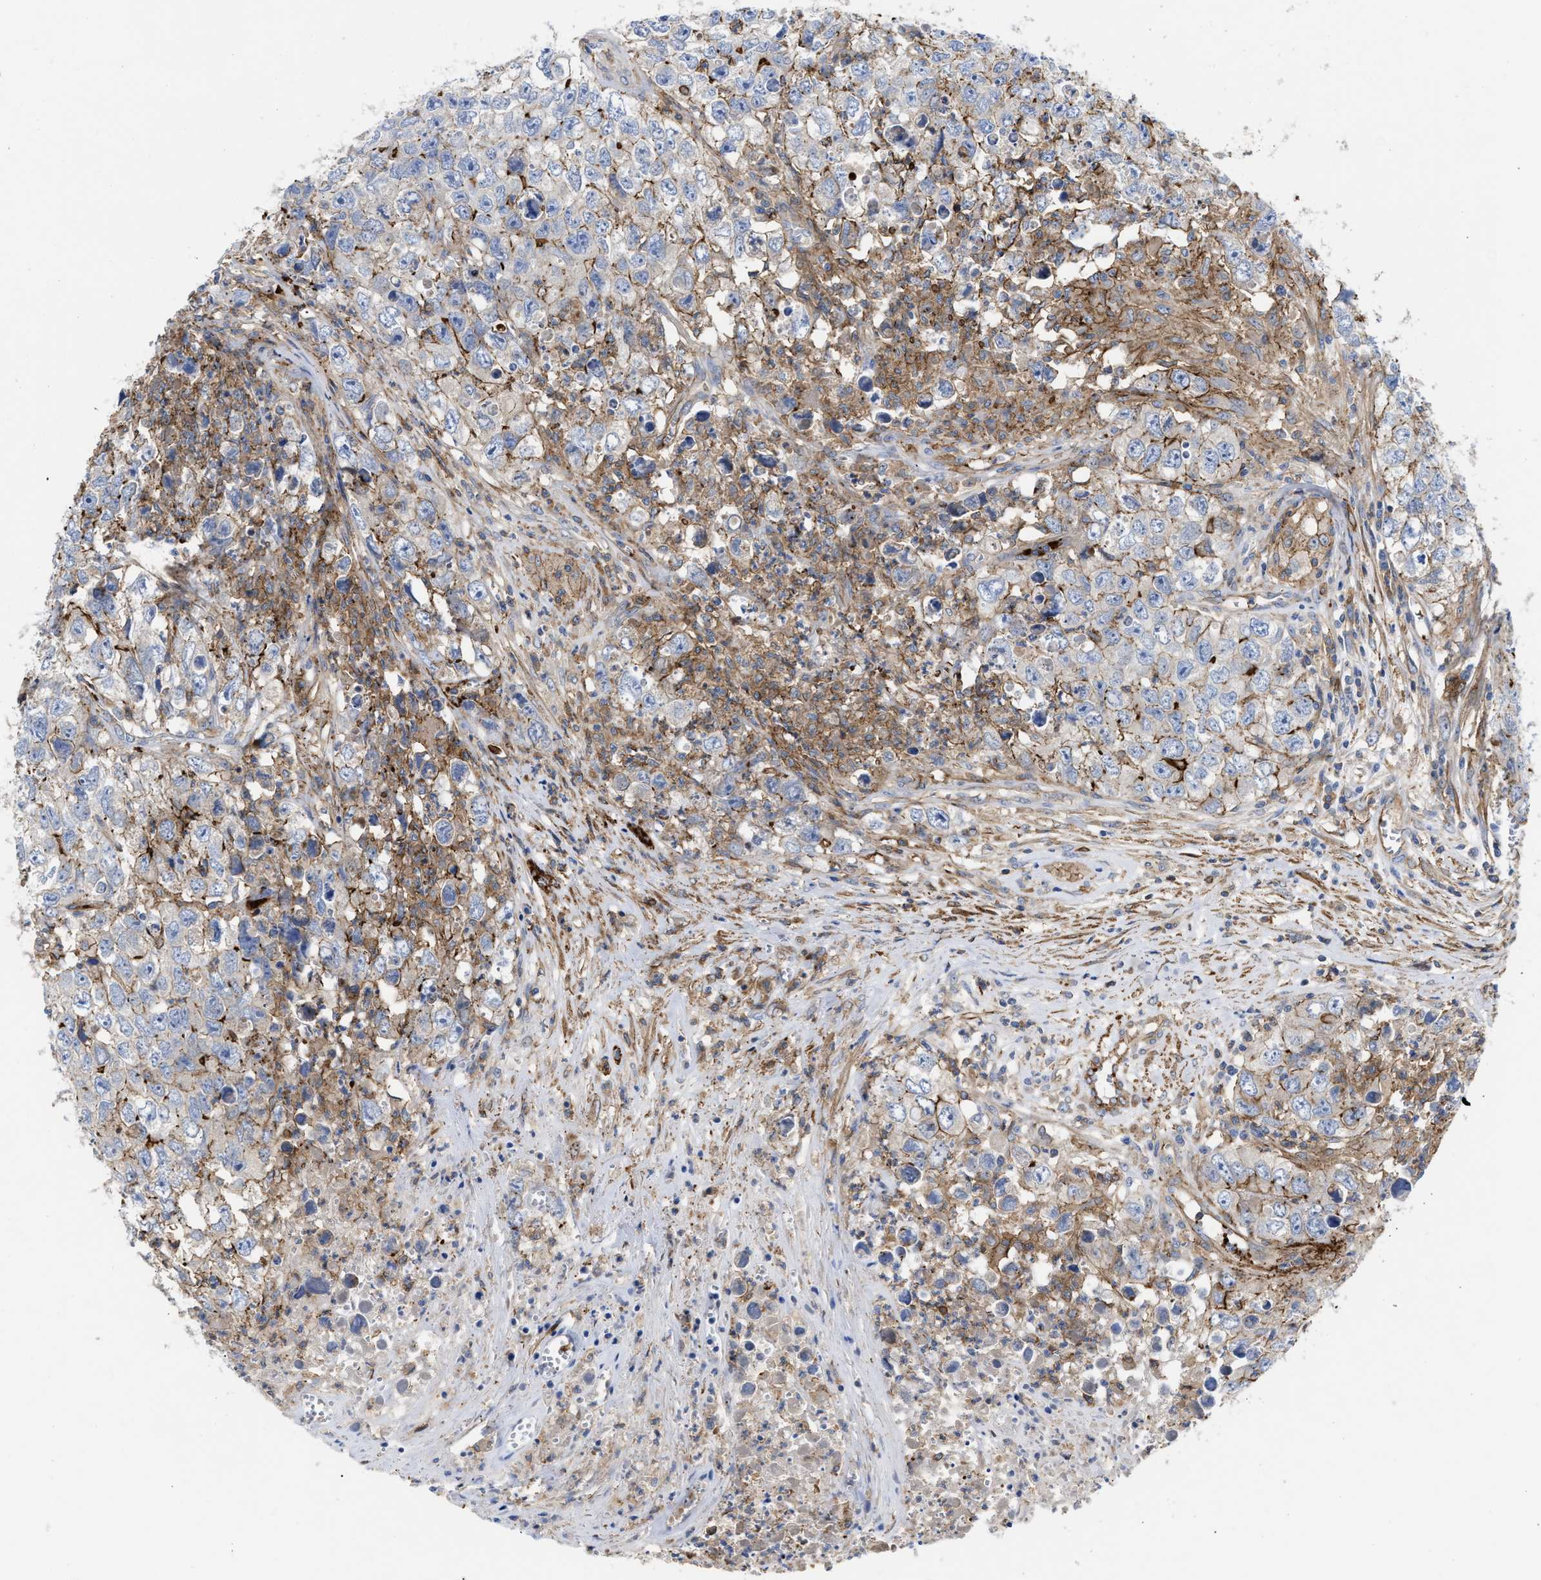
{"staining": {"intensity": "negative", "quantity": "none", "location": "none"}, "tissue": "testis cancer", "cell_type": "Tumor cells", "image_type": "cancer", "snomed": [{"axis": "morphology", "description": "Seminoma, NOS"}, {"axis": "morphology", "description": "Carcinoma, Embryonal, NOS"}, {"axis": "topography", "description": "Testis"}], "caption": "This is a histopathology image of immunohistochemistry staining of testis seminoma, which shows no expression in tumor cells. (DAB immunohistochemistry visualized using brightfield microscopy, high magnification).", "gene": "HS3ST5", "patient": {"sex": "male", "age": 43}}